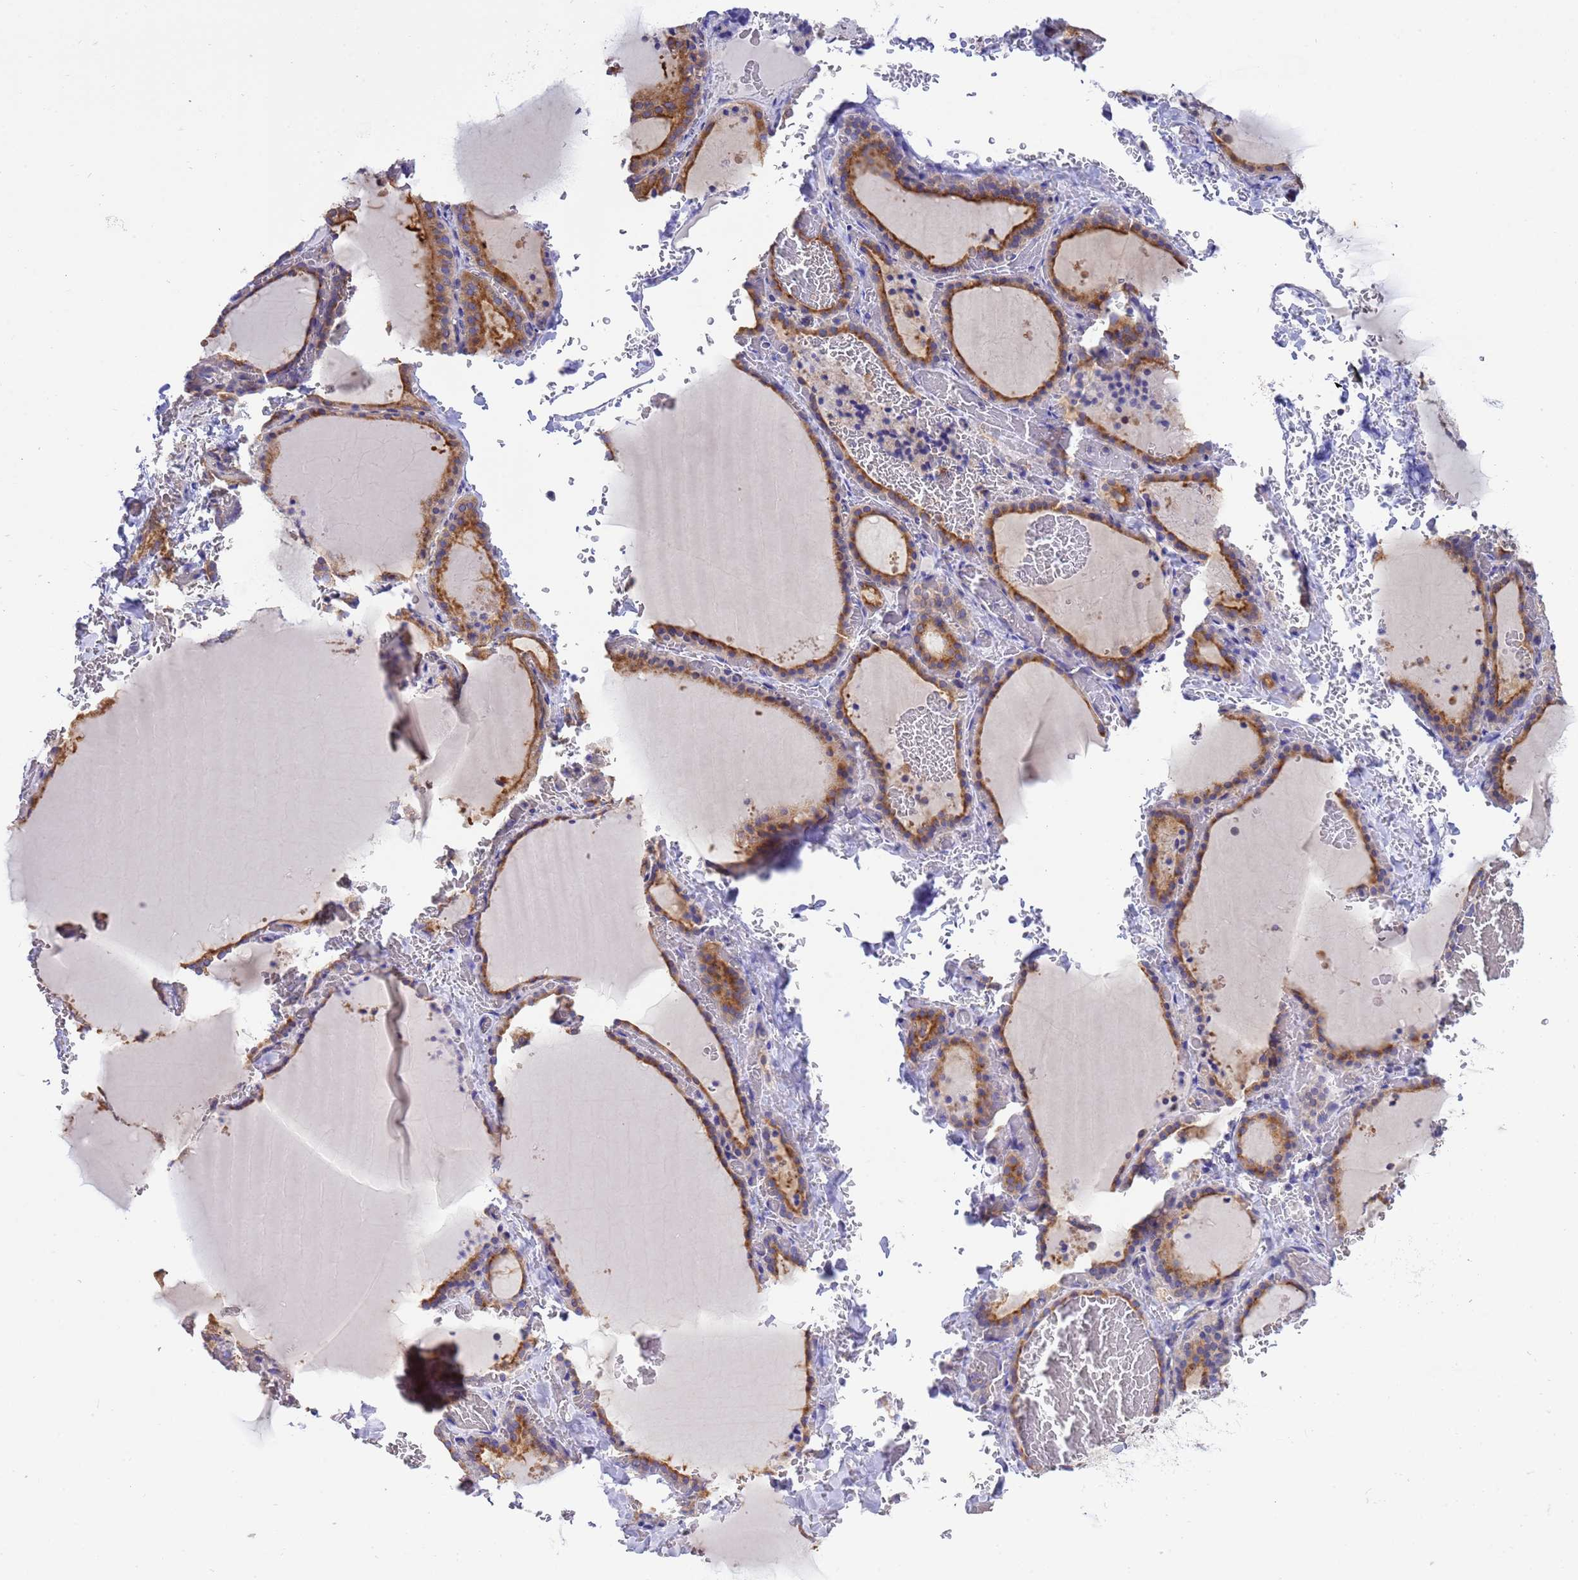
{"staining": {"intensity": "moderate", "quantity": ">75%", "location": "cytoplasmic/membranous"}, "tissue": "thyroid gland", "cell_type": "Glandular cells", "image_type": "normal", "snomed": [{"axis": "morphology", "description": "Normal tissue, NOS"}, {"axis": "topography", "description": "Thyroid gland"}], "caption": "About >75% of glandular cells in unremarkable human thyroid gland display moderate cytoplasmic/membranous protein staining as visualized by brown immunohistochemical staining.", "gene": "ANAPC1", "patient": {"sex": "female", "age": 39}}